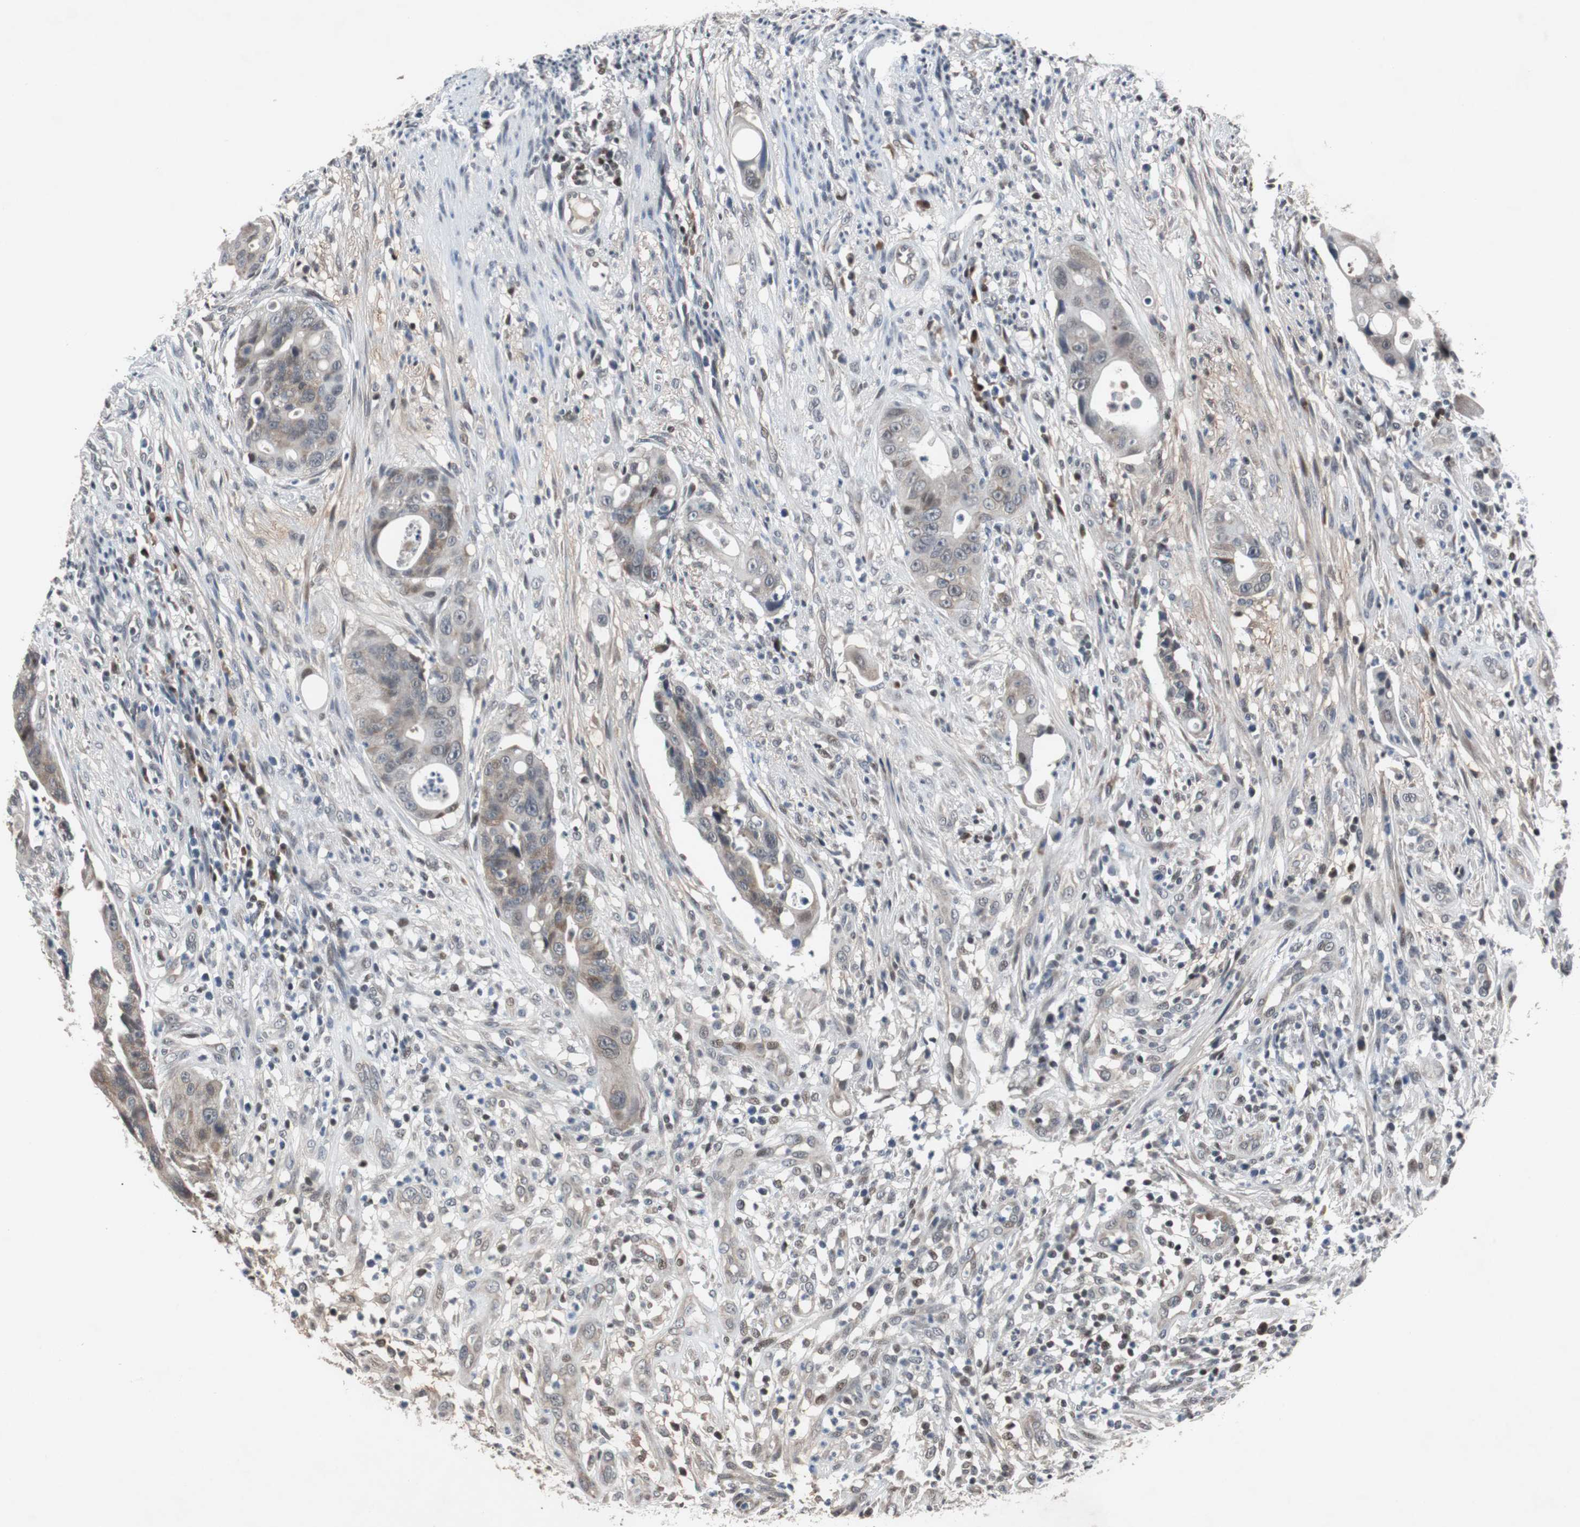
{"staining": {"intensity": "weak", "quantity": "25%-75%", "location": "cytoplasmic/membranous"}, "tissue": "colorectal cancer", "cell_type": "Tumor cells", "image_type": "cancer", "snomed": [{"axis": "morphology", "description": "Adenocarcinoma, NOS"}, {"axis": "topography", "description": "Colon"}], "caption": "Immunohistochemistry (IHC) staining of colorectal cancer, which demonstrates low levels of weak cytoplasmic/membranous staining in approximately 25%-75% of tumor cells indicating weak cytoplasmic/membranous protein staining. The staining was performed using DAB (brown) for protein detection and nuclei were counterstained in hematoxylin (blue).", "gene": "TP63", "patient": {"sex": "female", "age": 57}}